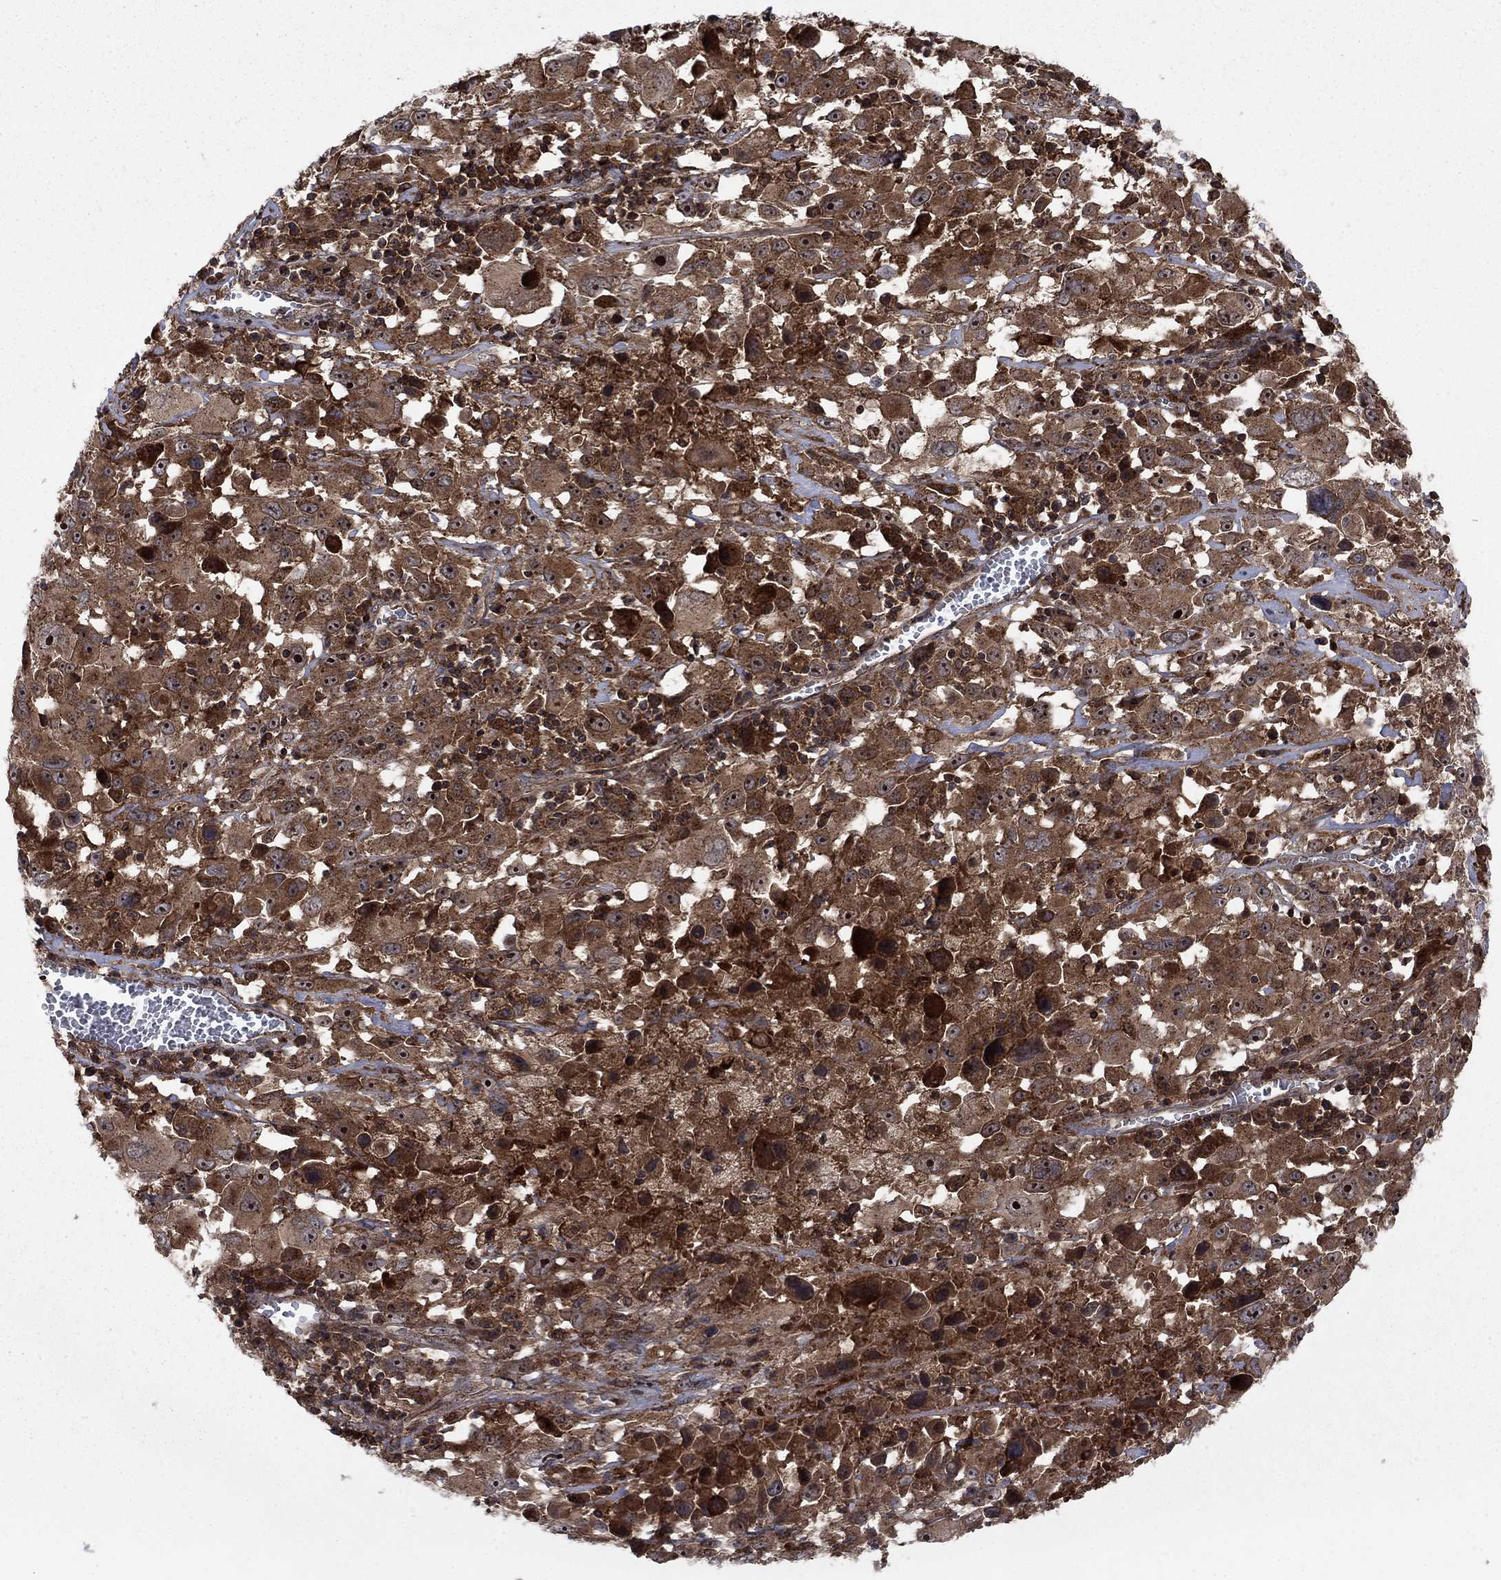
{"staining": {"intensity": "strong", "quantity": "25%-75%", "location": "cytoplasmic/membranous"}, "tissue": "melanoma", "cell_type": "Tumor cells", "image_type": "cancer", "snomed": [{"axis": "morphology", "description": "Malignant melanoma, Metastatic site"}, {"axis": "topography", "description": "Lymph node"}], "caption": "Immunohistochemistry of human malignant melanoma (metastatic site) displays high levels of strong cytoplasmic/membranous expression in approximately 25%-75% of tumor cells.", "gene": "IFI35", "patient": {"sex": "male", "age": 50}}